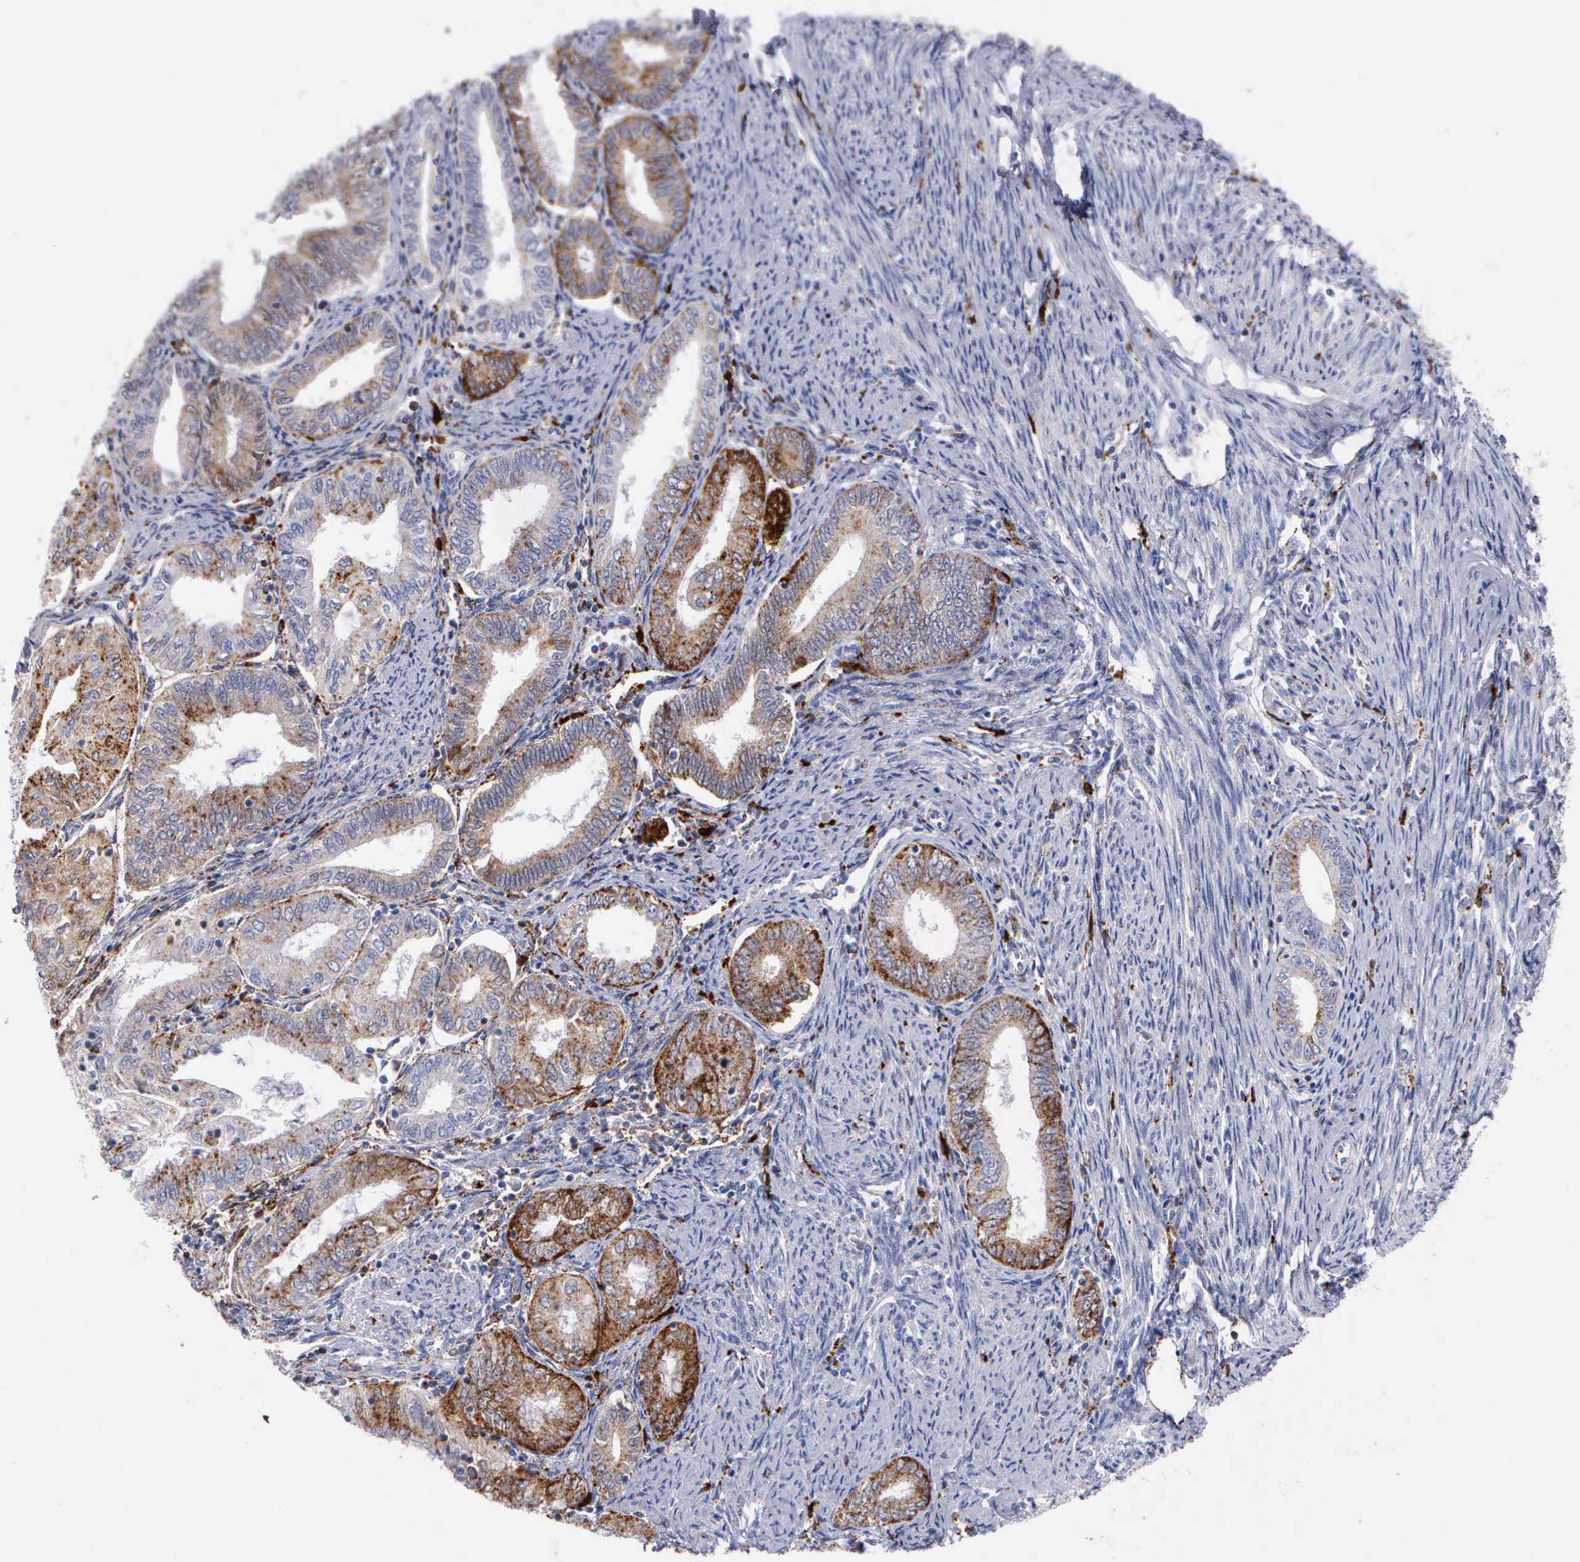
{"staining": {"intensity": "moderate", "quantity": "25%-75%", "location": "cytoplasmic/membranous"}, "tissue": "endometrial cancer", "cell_type": "Tumor cells", "image_type": "cancer", "snomed": [{"axis": "morphology", "description": "Adenocarcinoma, NOS"}, {"axis": "topography", "description": "Endometrium"}], "caption": "Immunohistochemistry (DAB) staining of endometrial cancer (adenocarcinoma) demonstrates moderate cytoplasmic/membranous protein staining in about 25%-75% of tumor cells.", "gene": "CTSH", "patient": {"sex": "female", "age": 55}}